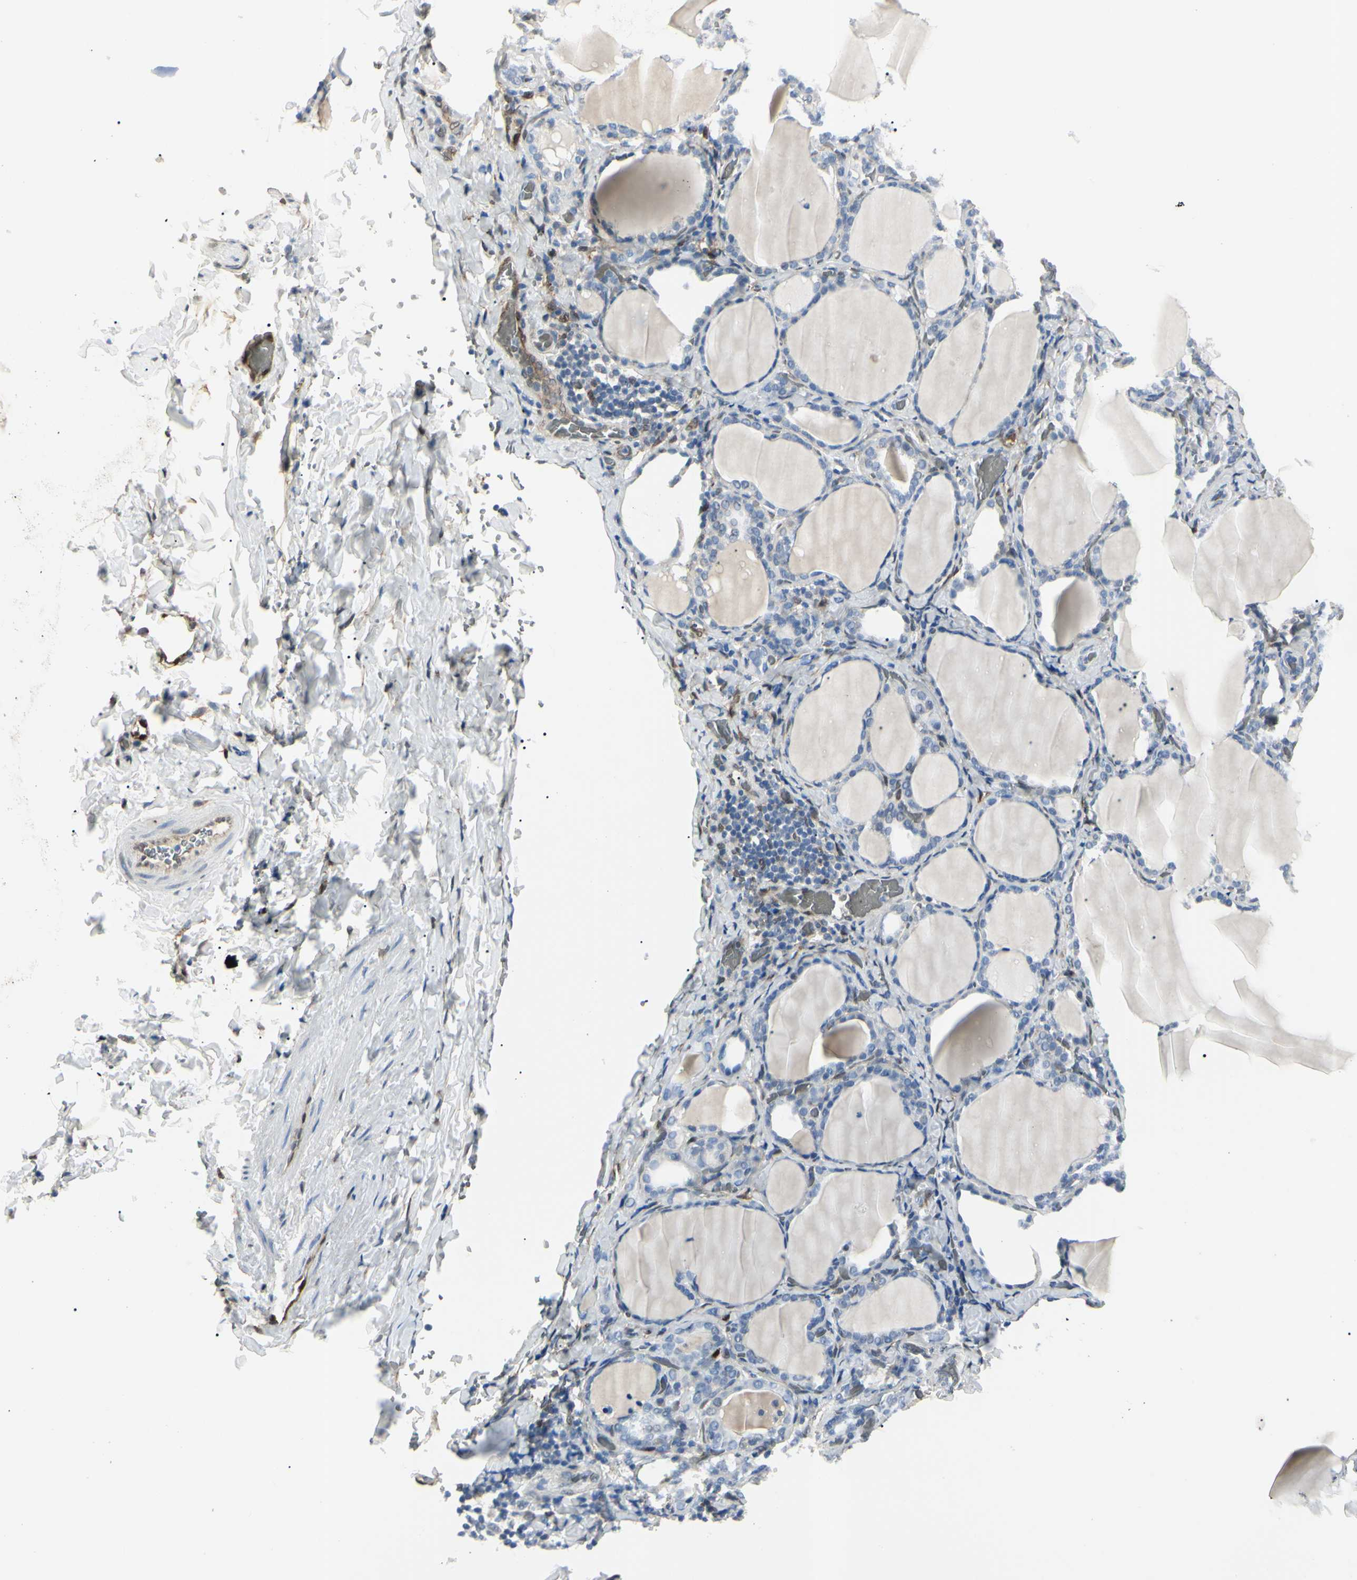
{"staining": {"intensity": "negative", "quantity": "none", "location": "none"}, "tissue": "thyroid gland", "cell_type": "Glandular cells", "image_type": "normal", "snomed": [{"axis": "morphology", "description": "Normal tissue, NOS"}, {"axis": "morphology", "description": "Papillary adenocarcinoma, NOS"}, {"axis": "topography", "description": "Thyroid gland"}], "caption": "The immunohistochemistry histopathology image has no significant expression in glandular cells of thyroid gland. (DAB (3,3'-diaminobenzidine) IHC, high magnification).", "gene": "AKR1C3", "patient": {"sex": "female", "age": 30}}